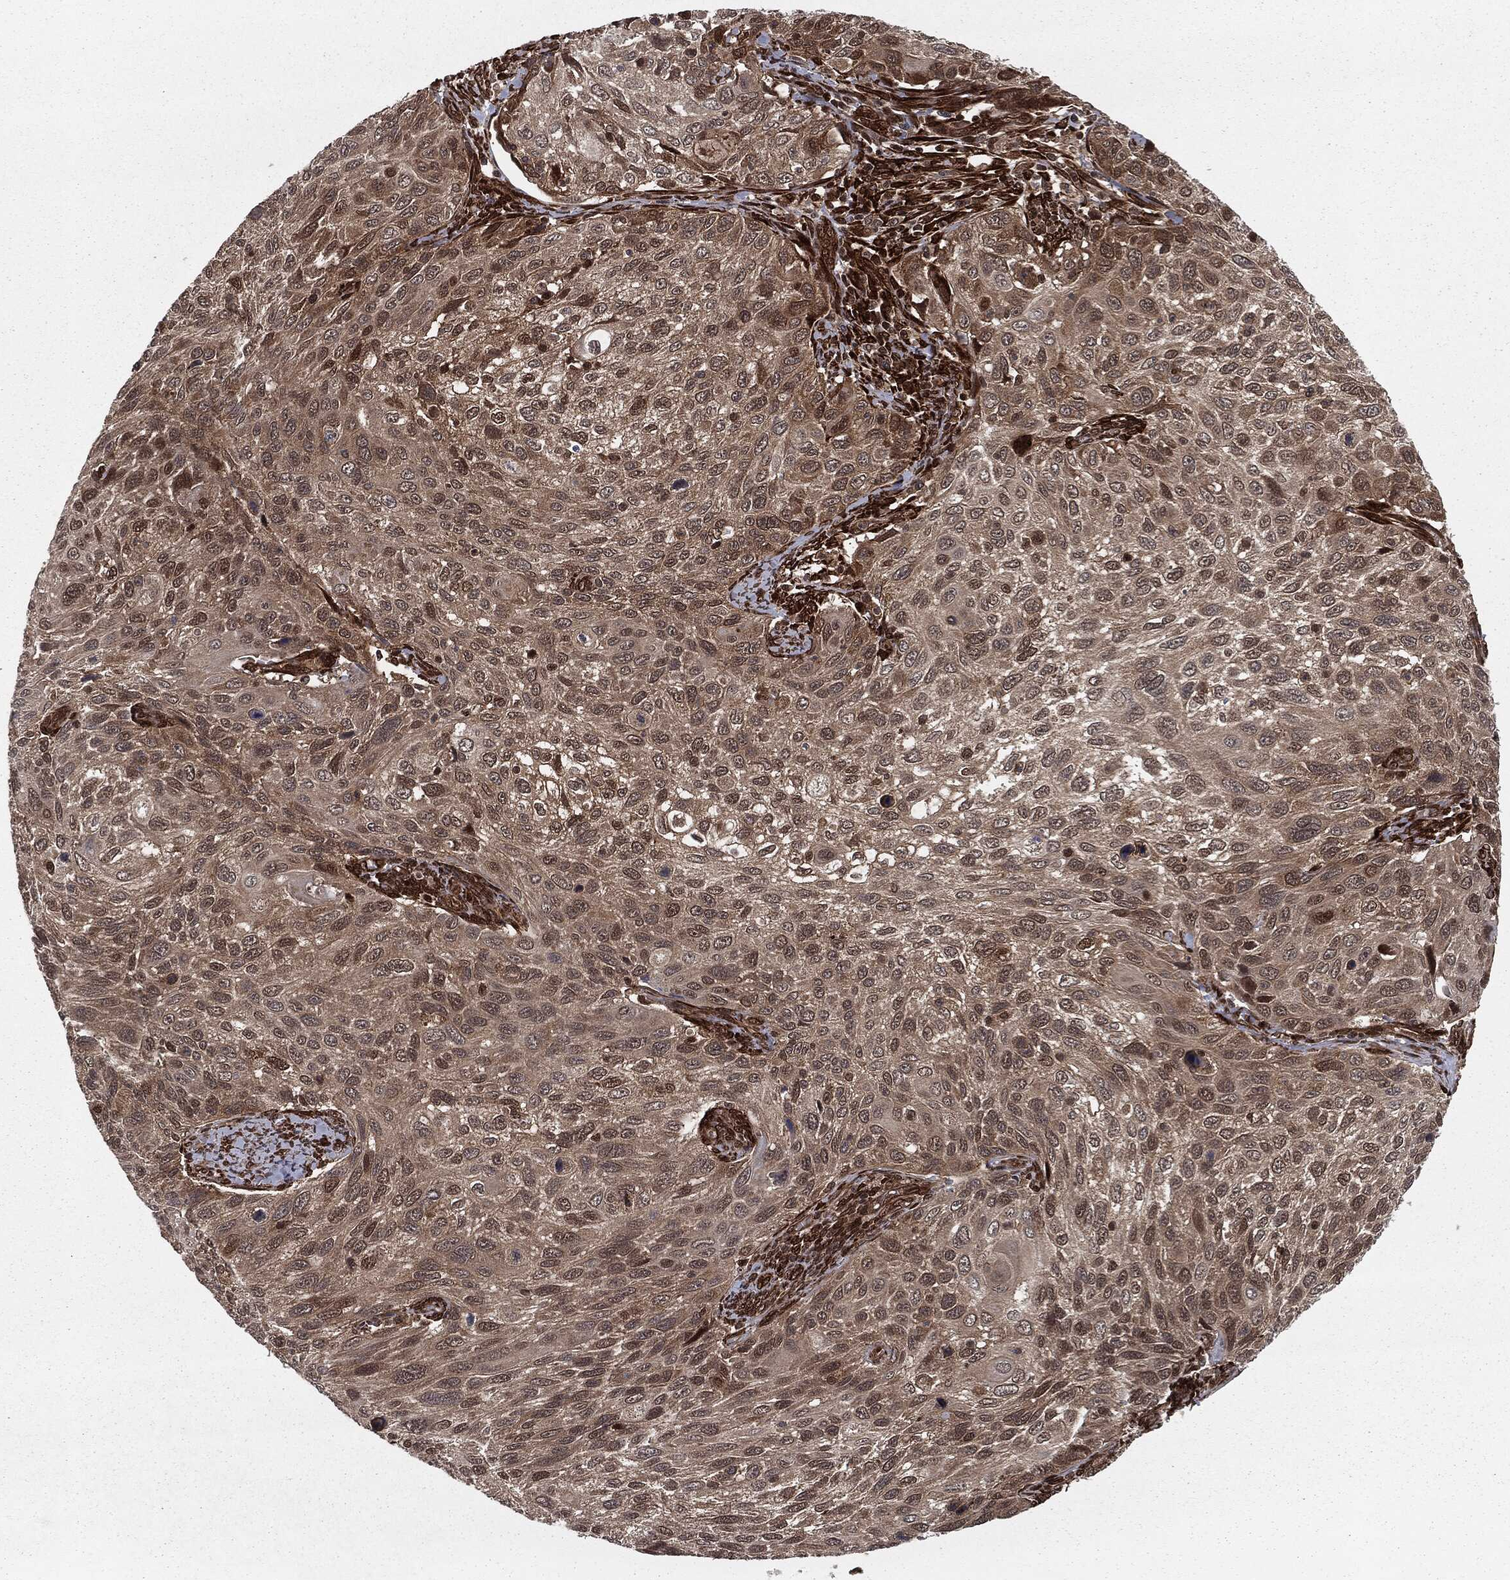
{"staining": {"intensity": "strong", "quantity": "<25%", "location": "nuclear"}, "tissue": "cervical cancer", "cell_type": "Tumor cells", "image_type": "cancer", "snomed": [{"axis": "morphology", "description": "Squamous cell carcinoma, NOS"}, {"axis": "topography", "description": "Cervix"}], "caption": "A high-resolution image shows IHC staining of squamous cell carcinoma (cervical), which exhibits strong nuclear staining in approximately <25% of tumor cells.", "gene": "RANBP9", "patient": {"sex": "female", "age": 70}}